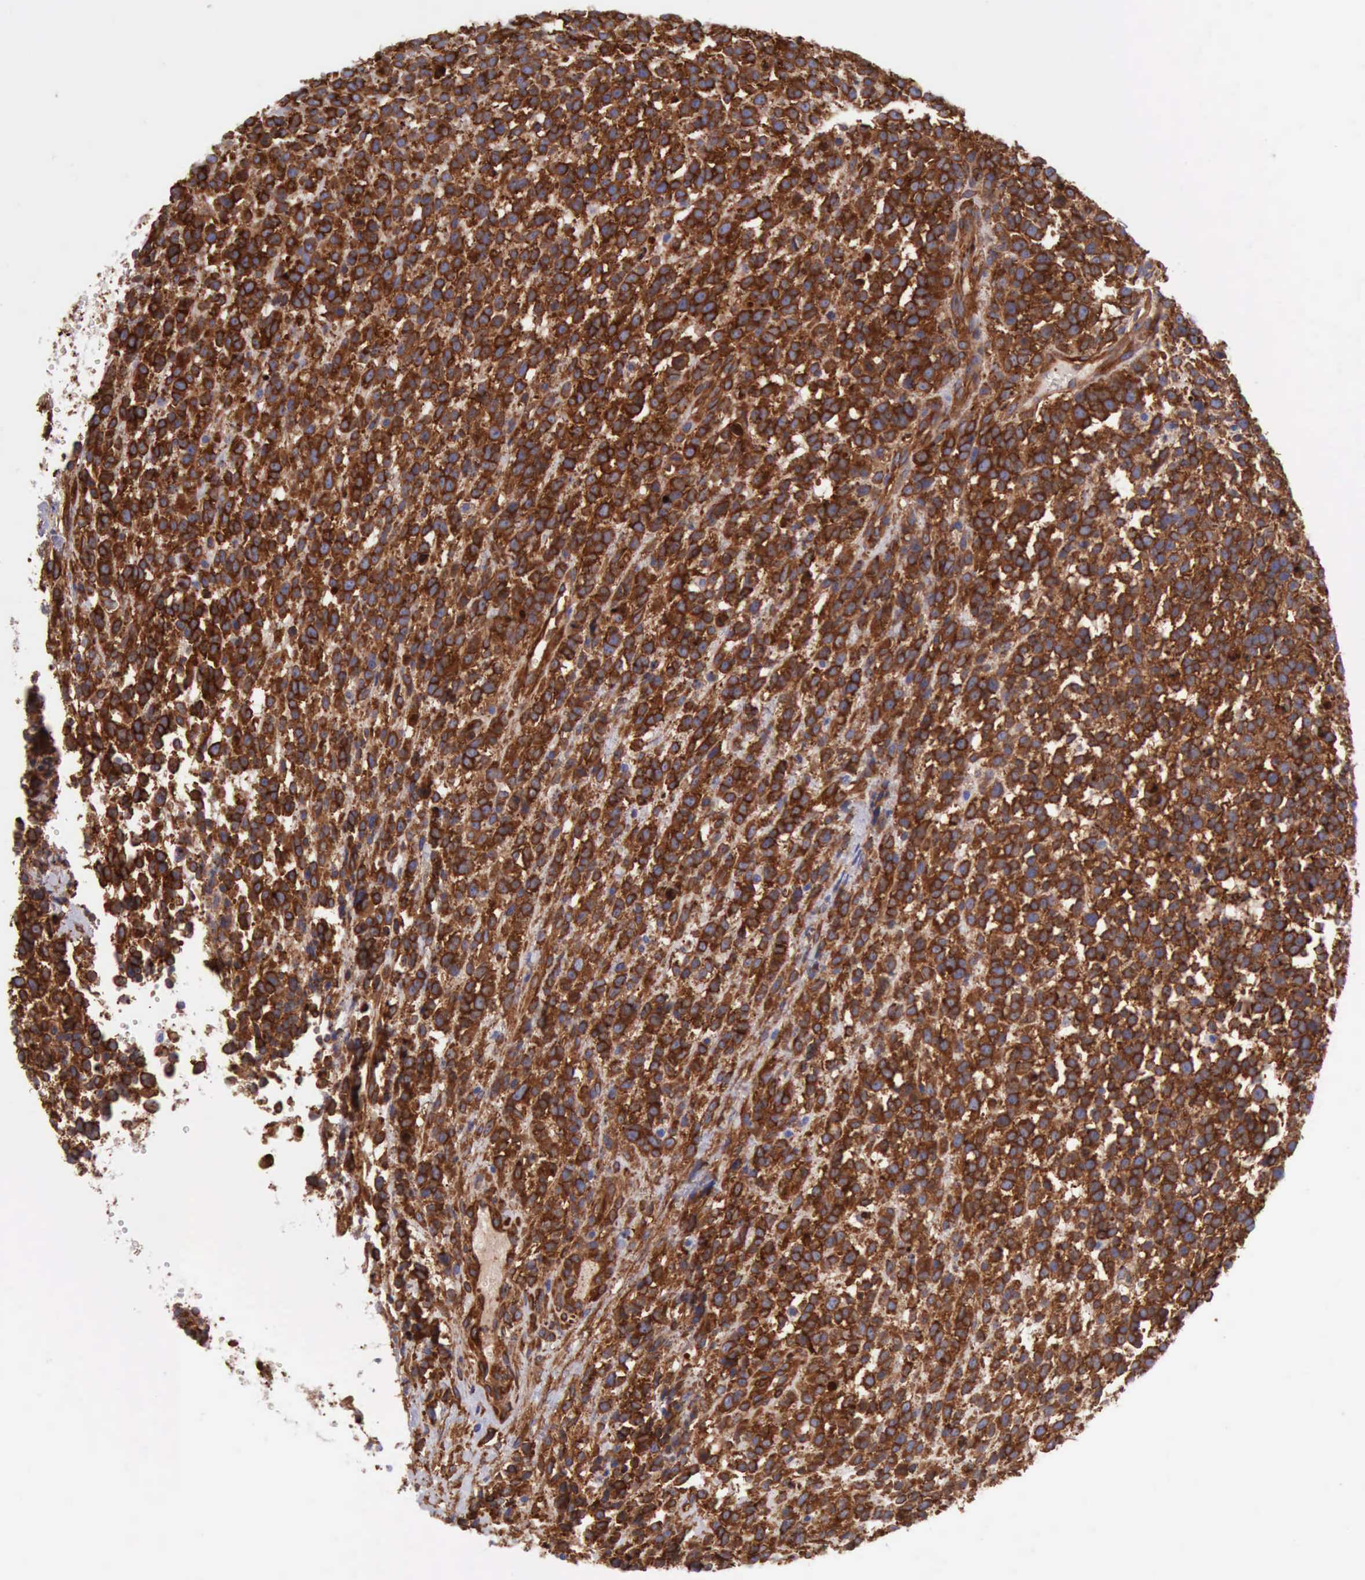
{"staining": {"intensity": "strong", "quantity": ">75%", "location": "cytoplasmic/membranous"}, "tissue": "glioma", "cell_type": "Tumor cells", "image_type": "cancer", "snomed": [{"axis": "morphology", "description": "Glioma, malignant, High grade"}, {"axis": "topography", "description": "Brain"}], "caption": "Strong cytoplasmic/membranous protein expression is present in about >75% of tumor cells in glioma.", "gene": "FLNA", "patient": {"sex": "male", "age": 66}}